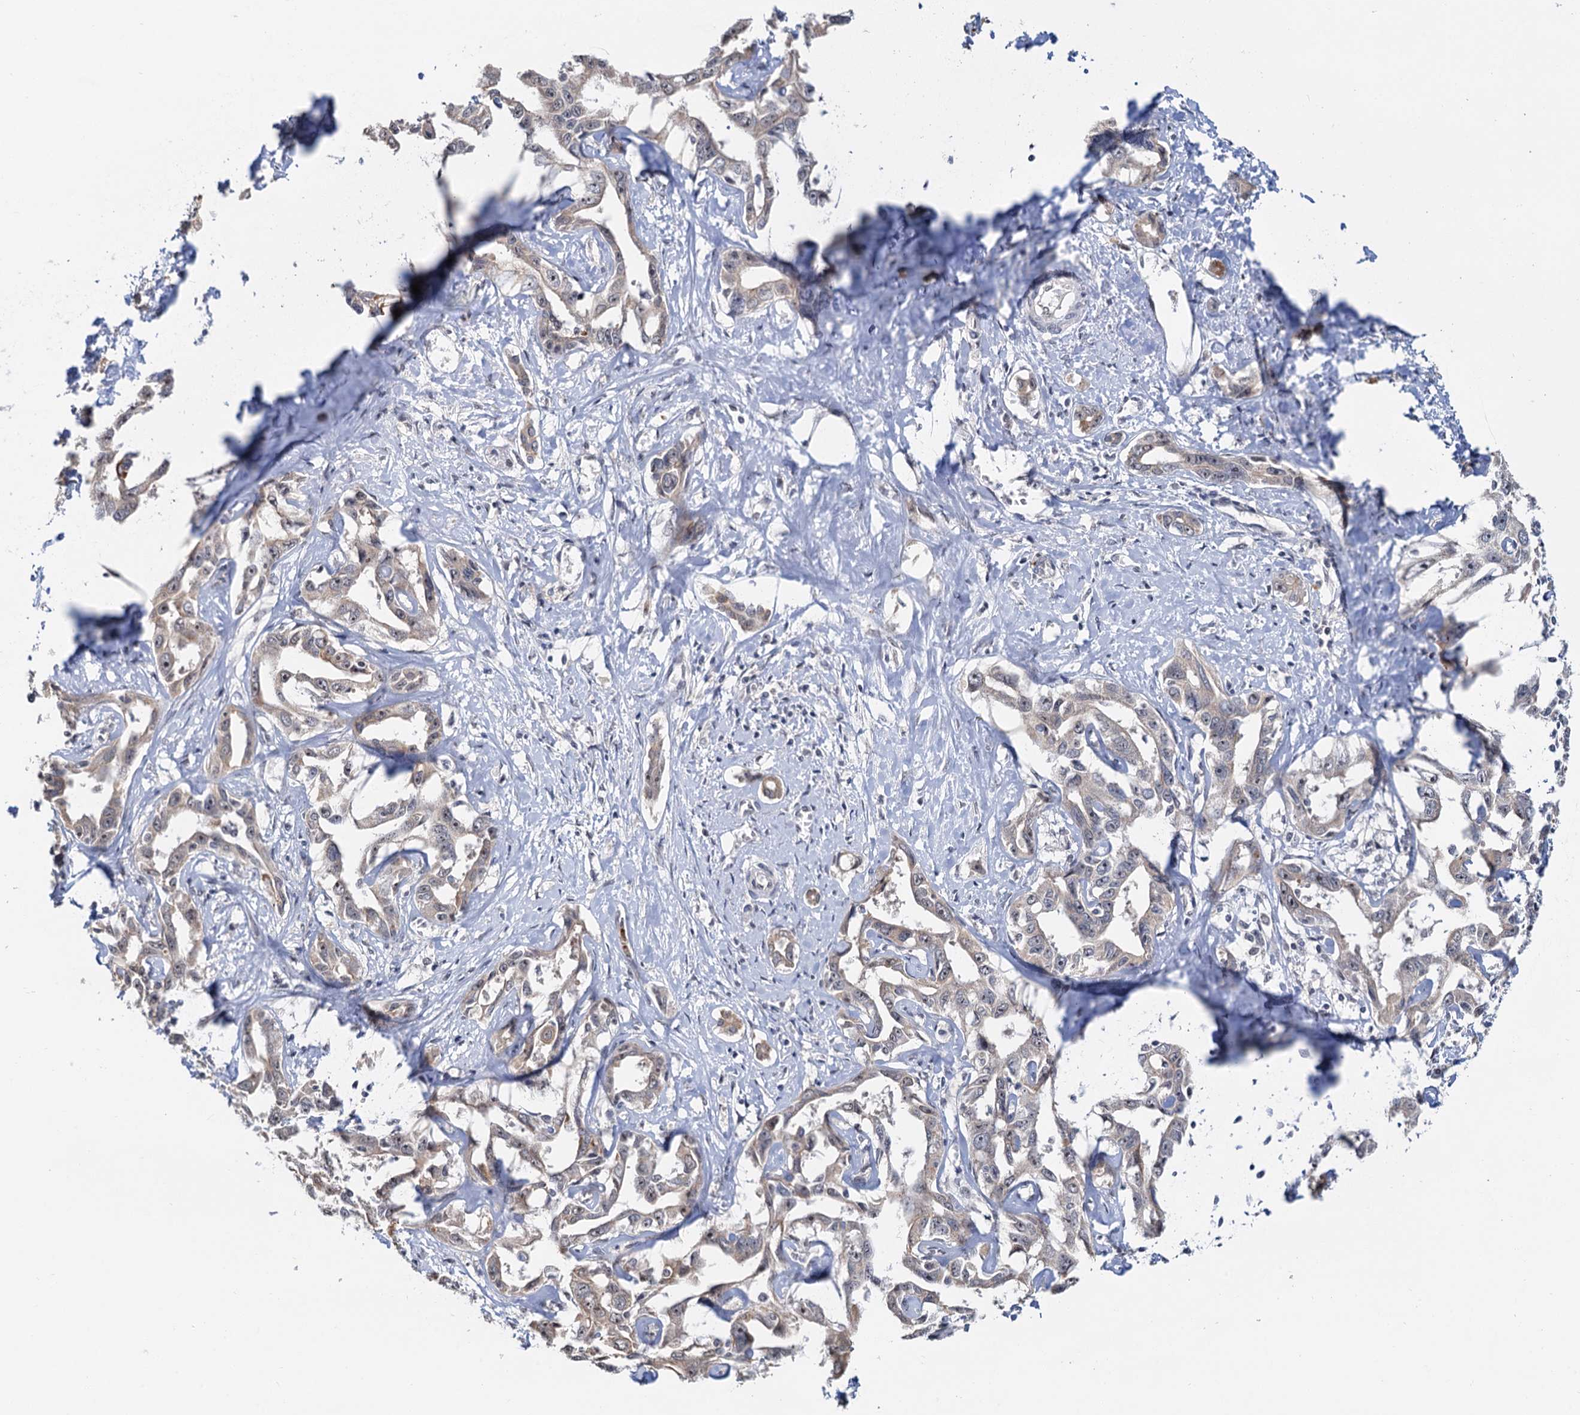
{"staining": {"intensity": "weak", "quantity": "25%-75%", "location": "cytoplasmic/membranous,nuclear"}, "tissue": "liver cancer", "cell_type": "Tumor cells", "image_type": "cancer", "snomed": [{"axis": "morphology", "description": "Cholangiocarcinoma"}, {"axis": "topography", "description": "Liver"}], "caption": "The immunohistochemical stain shows weak cytoplasmic/membranous and nuclear positivity in tumor cells of liver cancer tissue.", "gene": "NAT10", "patient": {"sex": "male", "age": 59}}